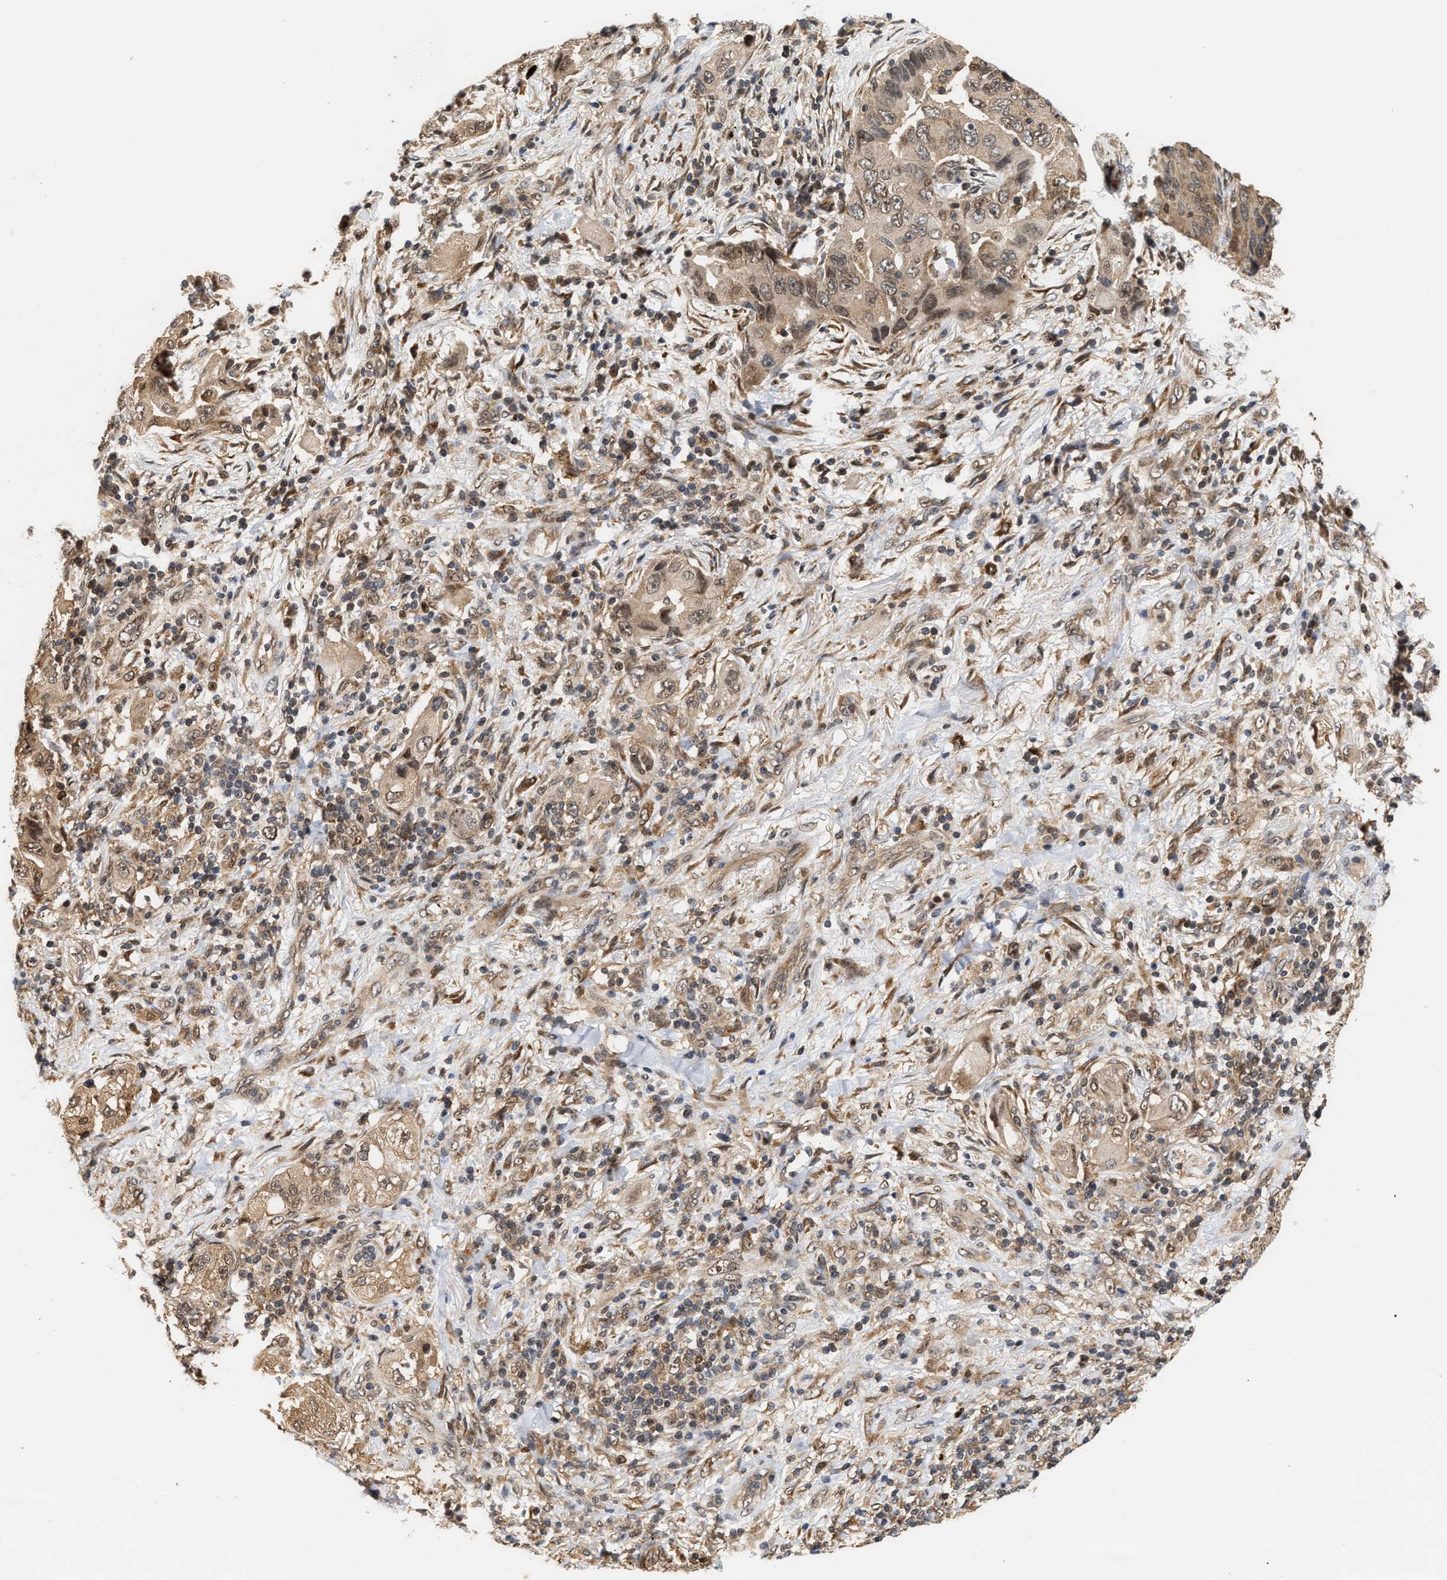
{"staining": {"intensity": "weak", "quantity": ">75%", "location": "cytoplasmic/membranous,nuclear"}, "tissue": "lung cancer", "cell_type": "Tumor cells", "image_type": "cancer", "snomed": [{"axis": "morphology", "description": "Adenocarcinoma, NOS"}, {"axis": "topography", "description": "Lung"}], "caption": "Immunohistochemical staining of human adenocarcinoma (lung) shows low levels of weak cytoplasmic/membranous and nuclear protein positivity in about >75% of tumor cells.", "gene": "ABHD5", "patient": {"sex": "female", "age": 65}}